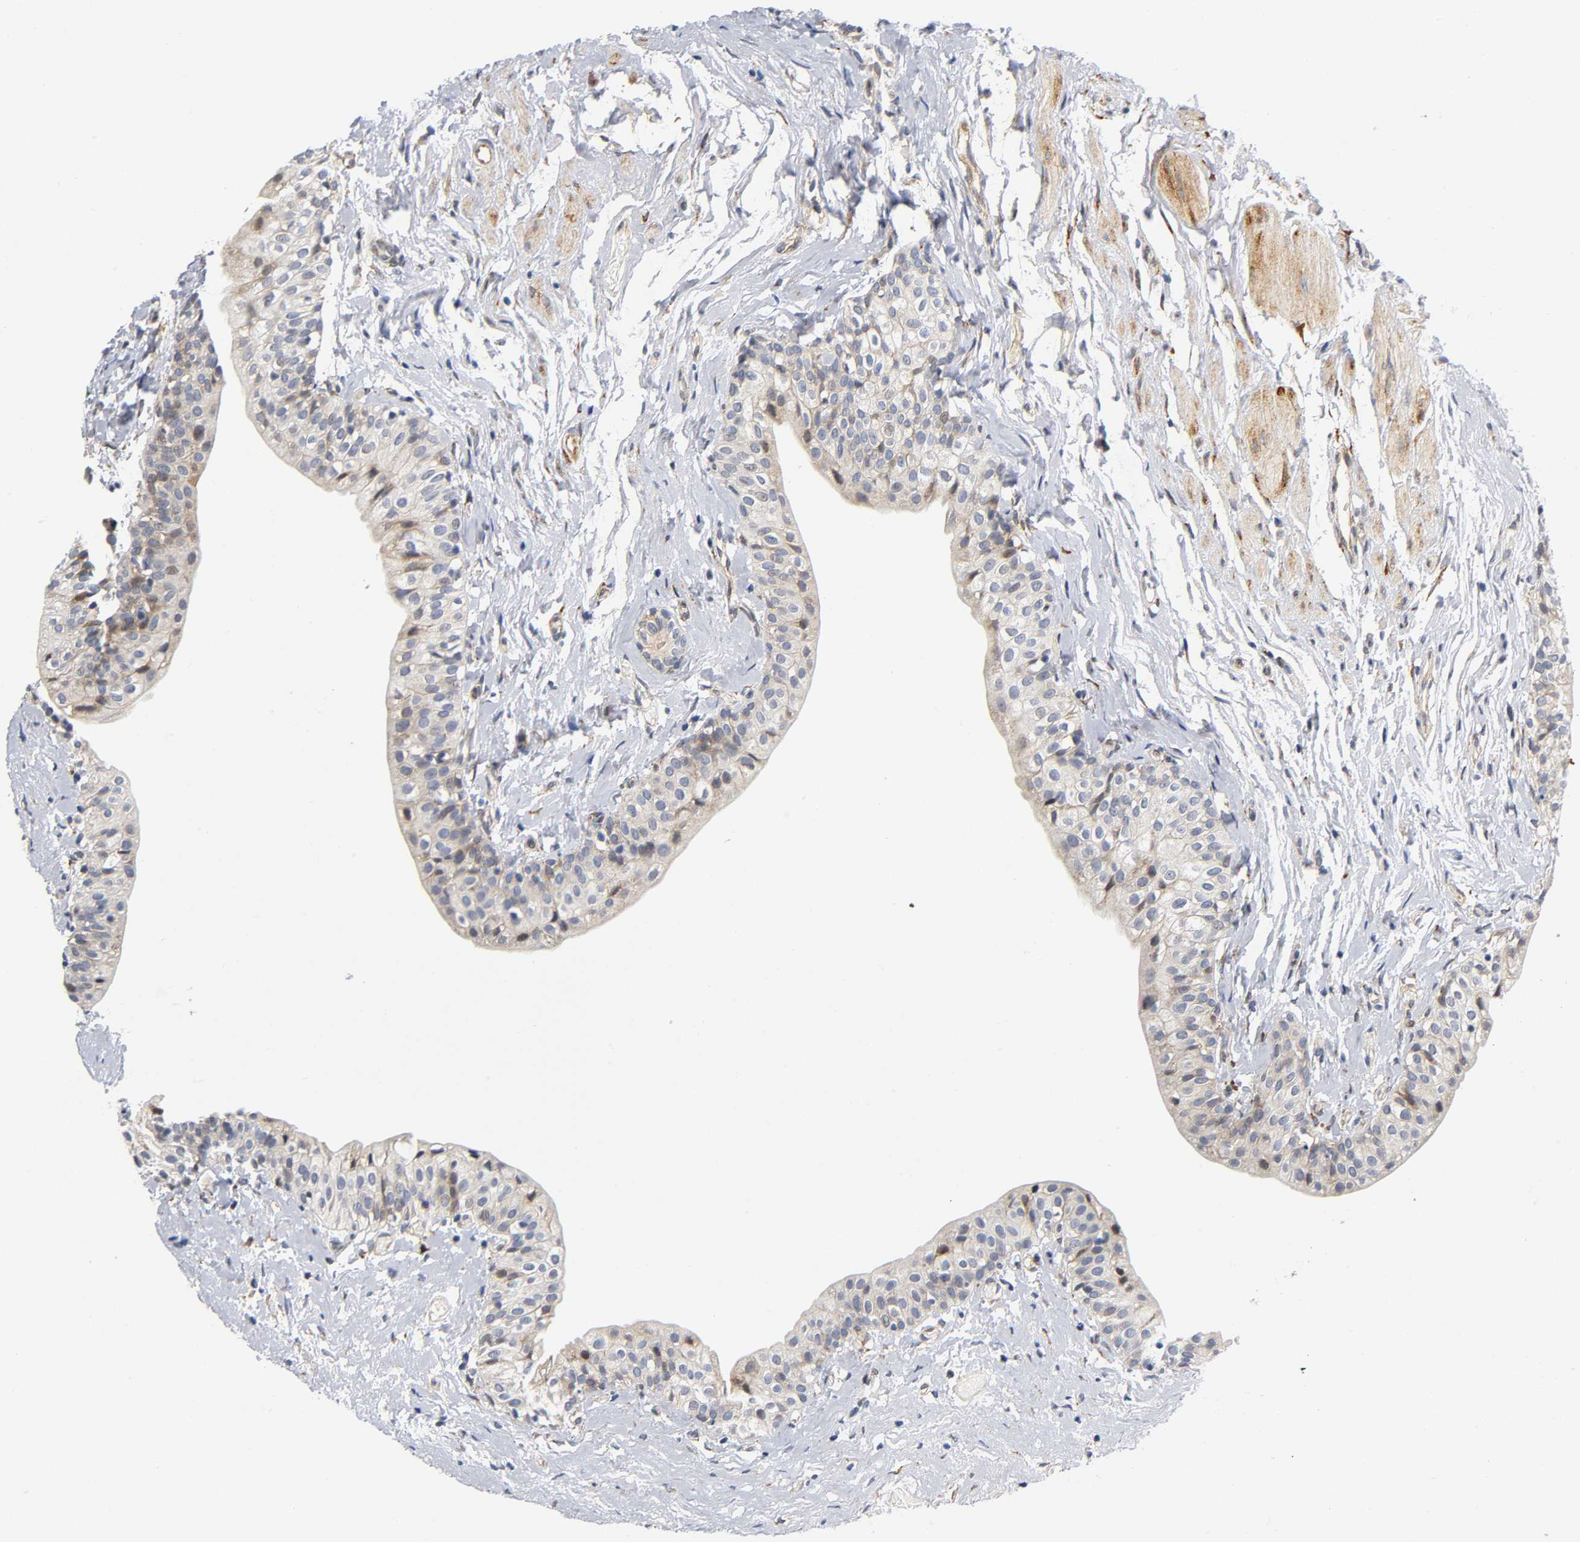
{"staining": {"intensity": "weak", "quantity": ">75%", "location": "cytoplasmic/membranous"}, "tissue": "urinary bladder", "cell_type": "Urothelial cells", "image_type": "normal", "snomed": [{"axis": "morphology", "description": "Normal tissue, NOS"}, {"axis": "topography", "description": "Urinary bladder"}], "caption": "DAB immunohistochemical staining of unremarkable human urinary bladder shows weak cytoplasmic/membranous protein staining in about >75% of urothelial cells. The staining is performed using DAB (3,3'-diaminobenzidine) brown chromogen to label protein expression. The nuclei are counter-stained blue using hematoxylin.", "gene": "SOS2", "patient": {"sex": "male", "age": 59}}